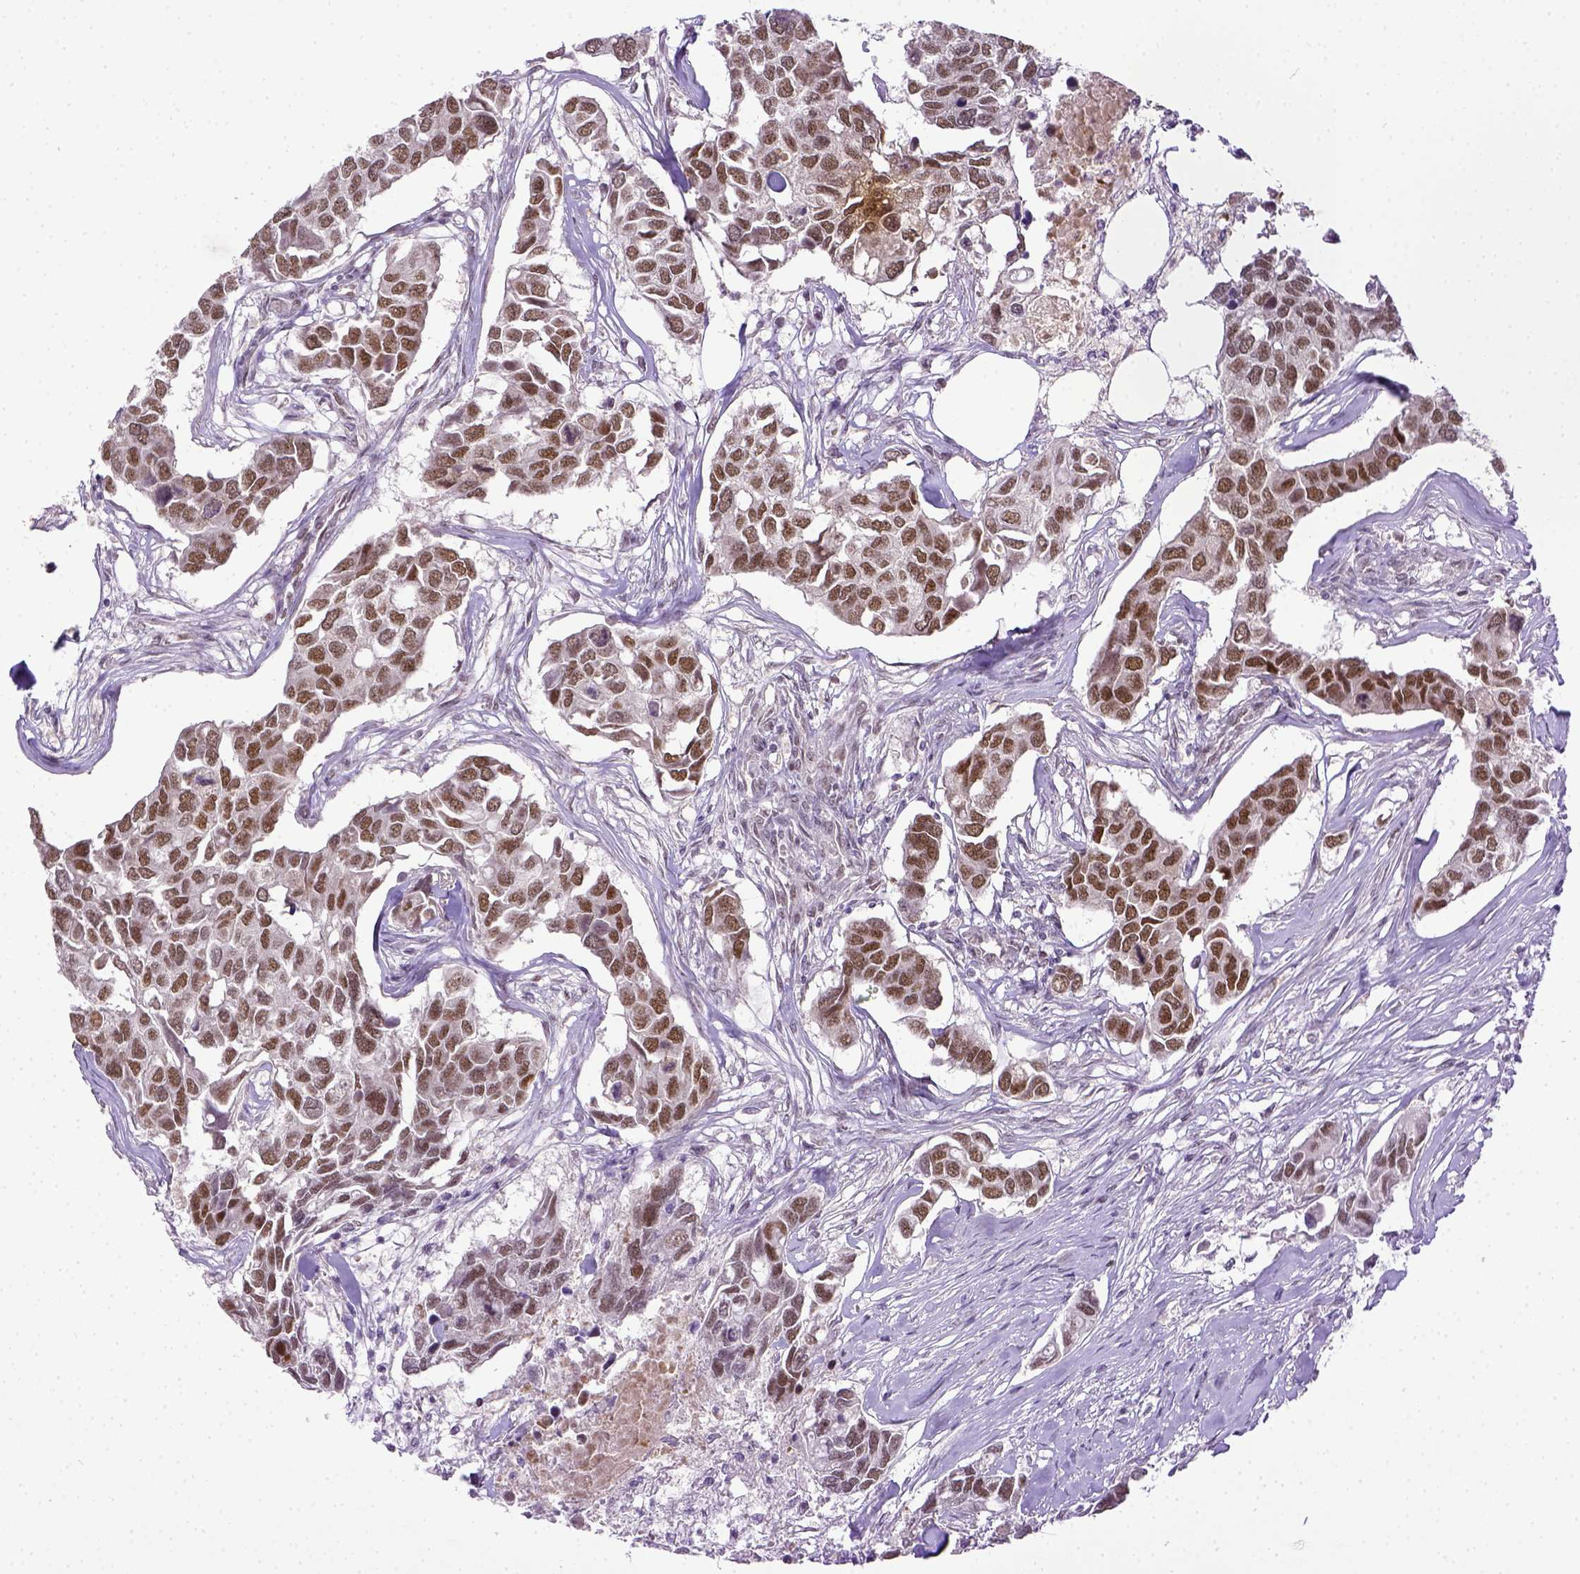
{"staining": {"intensity": "moderate", "quantity": ">75%", "location": "cytoplasmic/membranous"}, "tissue": "breast cancer", "cell_type": "Tumor cells", "image_type": "cancer", "snomed": [{"axis": "morphology", "description": "Duct carcinoma"}, {"axis": "topography", "description": "Breast"}], "caption": "Moderate cytoplasmic/membranous expression is appreciated in about >75% of tumor cells in breast intraductal carcinoma. (DAB IHC, brown staining for protein, blue staining for nuclei).", "gene": "ERCC1", "patient": {"sex": "female", "age": 83}}